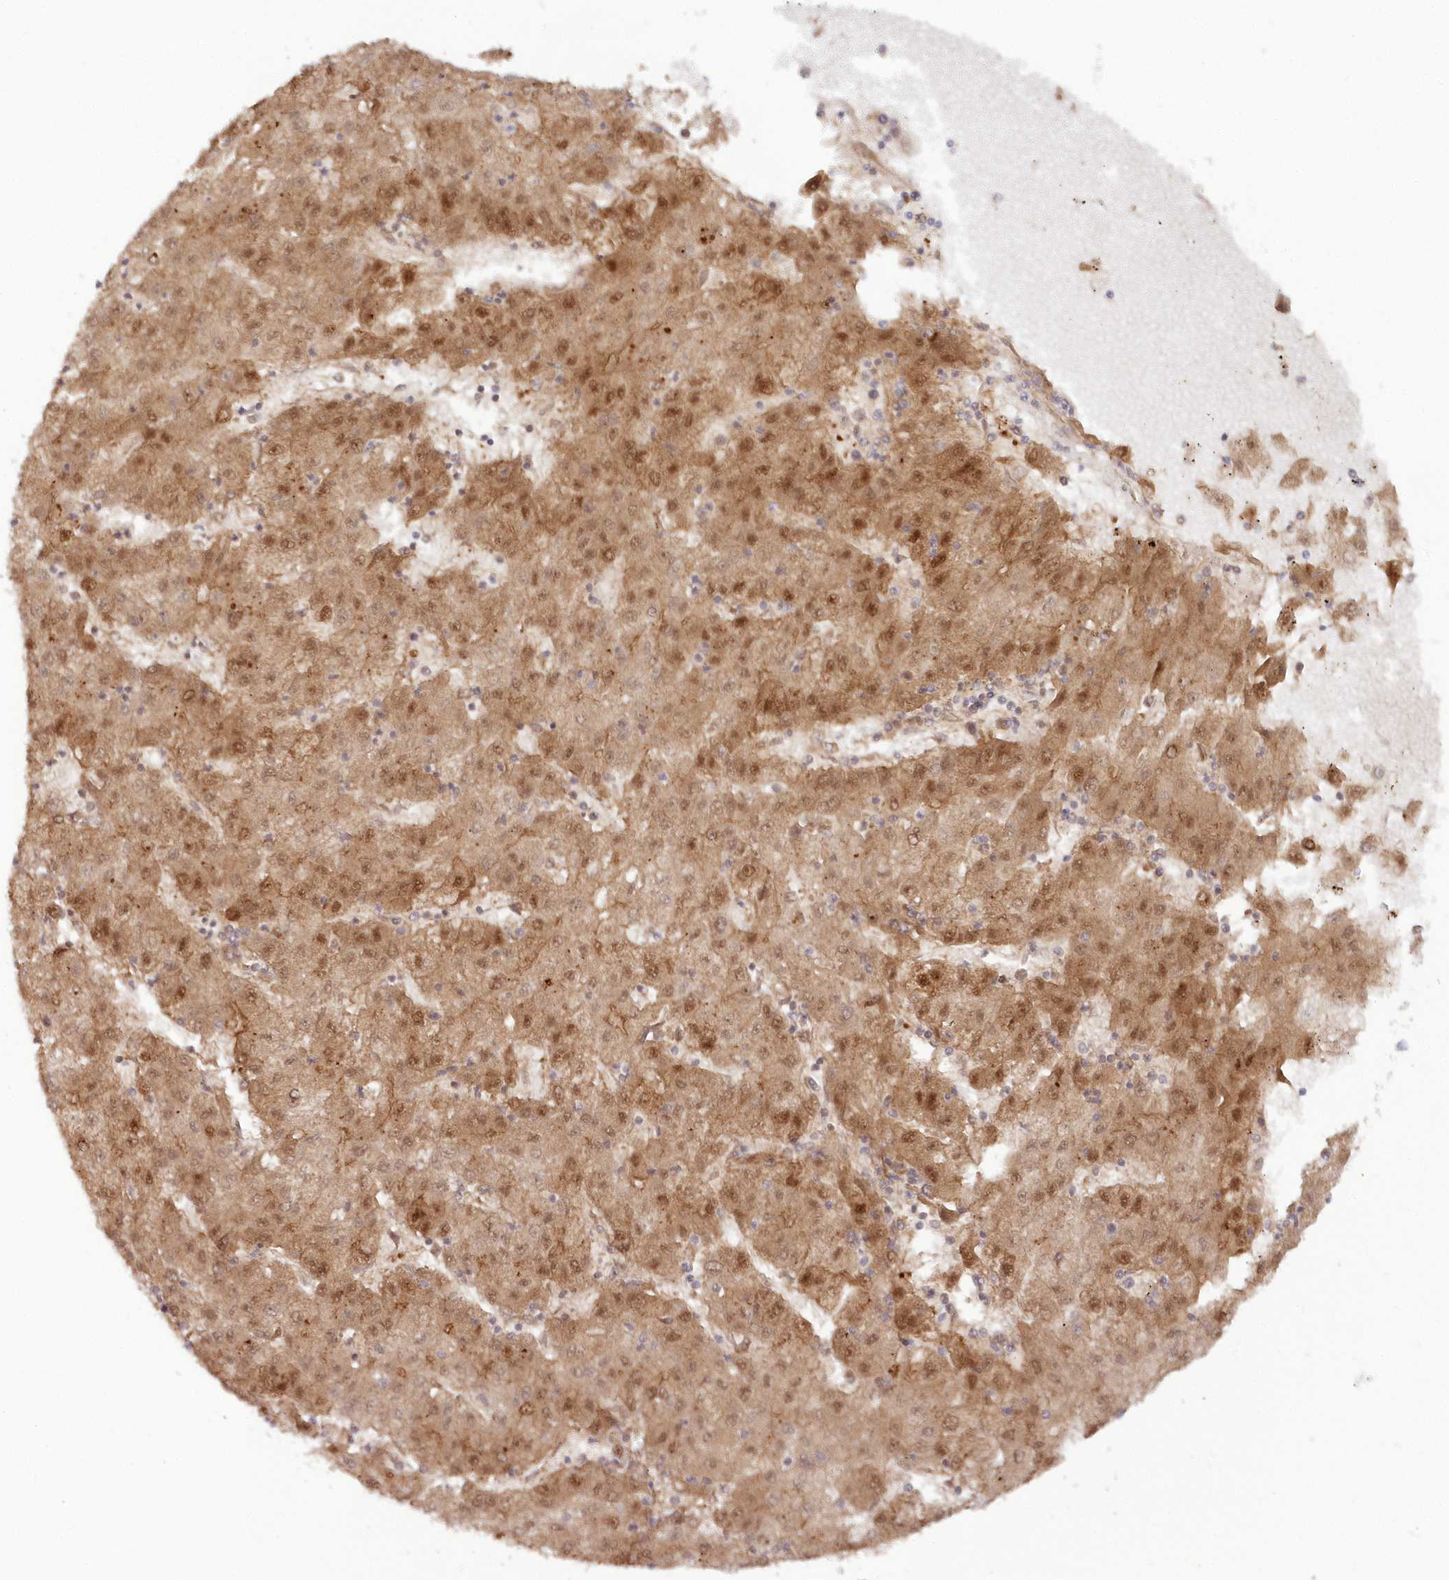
{"staining": {"intensity": "moderate", "quantity": ">75%", "location": "cytoplasmic/membranous,nuclear"}, "tissue": "liver cancer", "cell_type": "Tumor cells", "image_type": "cancer", "snomed": [{"axis": "morphology", "description": "Carcinoma, Hepatocellular, NOS"}, {"axis": "topography", "description": "Liver"}], "caption": "A brown stain shows moderate cytoplasmic/membranous and nuclear positivity of a protein in human liver hepatocellular carcinoma tumor cells. (DAB (3,3'-diaminobenzidine) IHC, brown staining for protein, blue staining for nuclei).", "gene": "GBE1", "patient": {"sex": "male", "age": 72}}